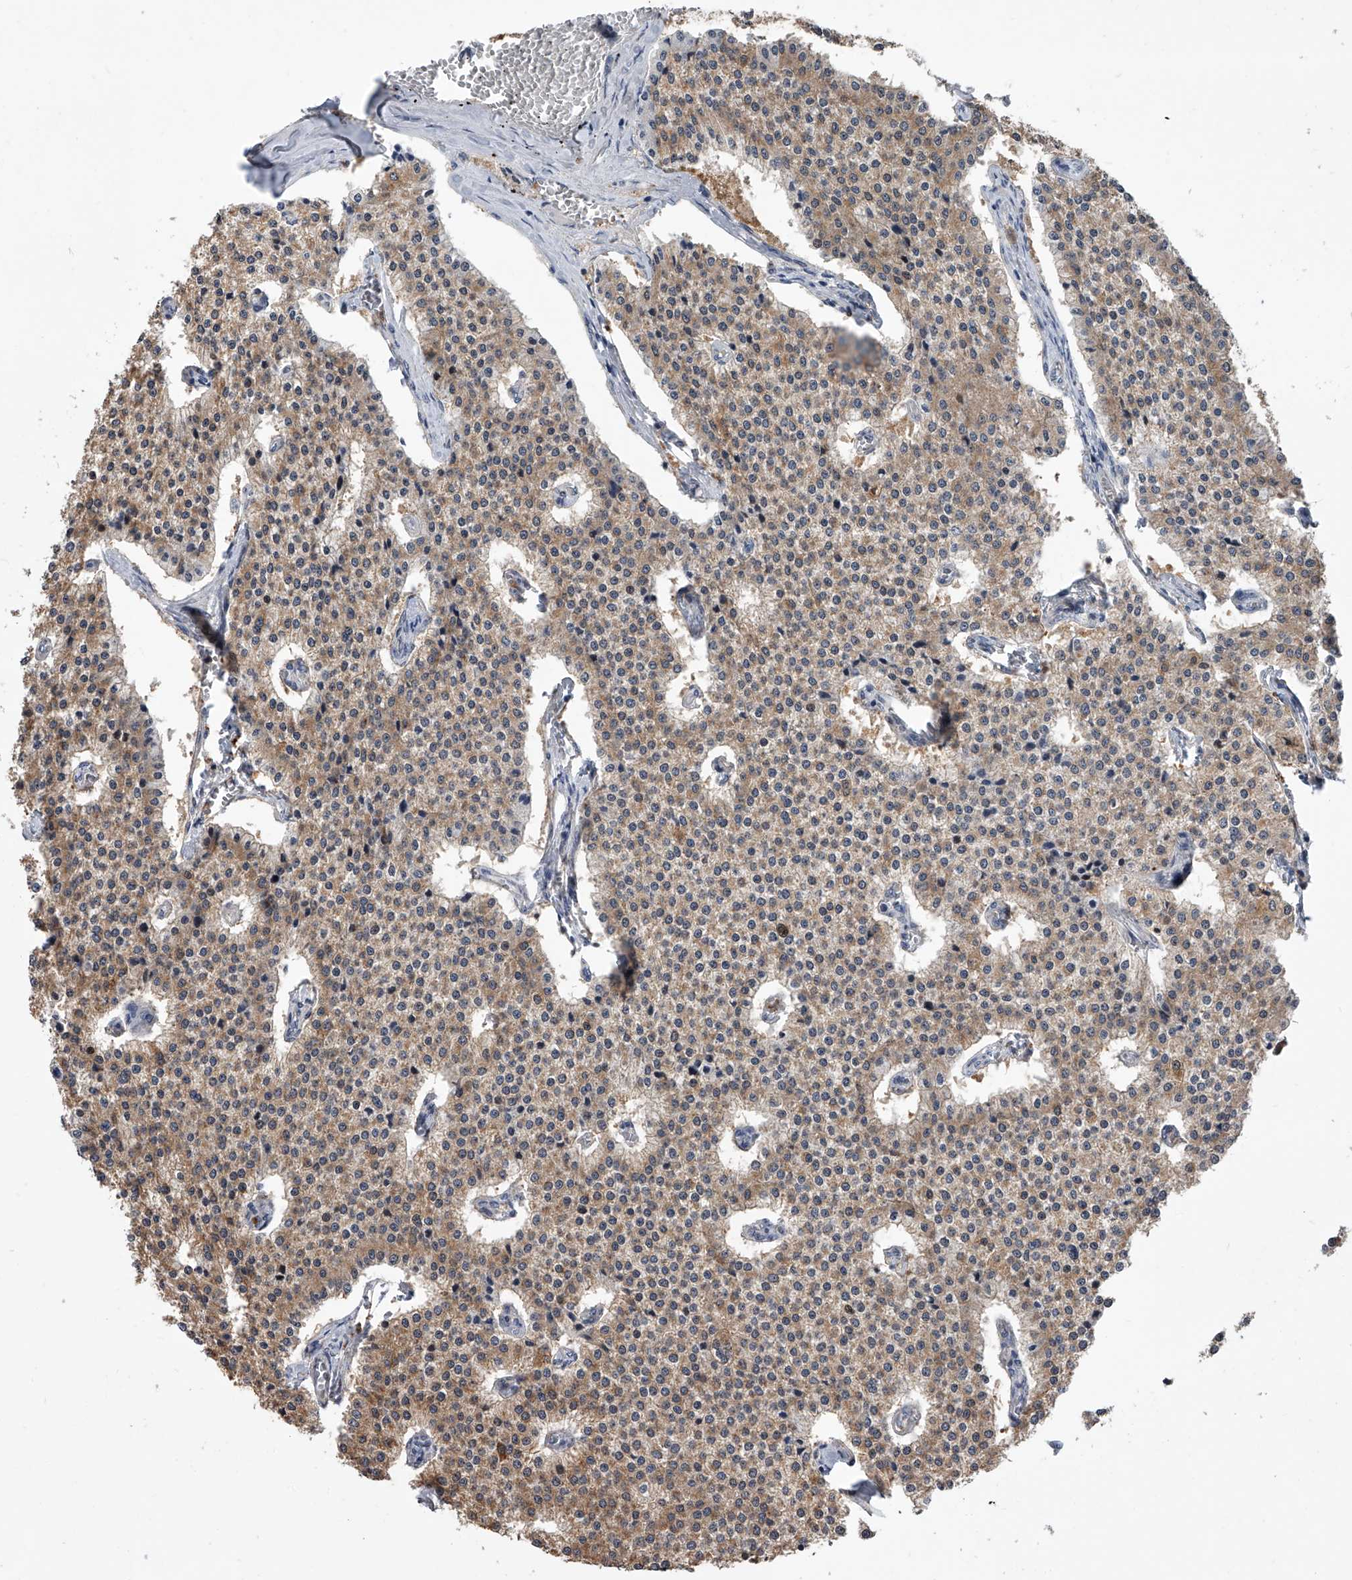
{"staining": {"intensity": "weak", "quantity": ">75%", "location": "cytoplasmic/membranous"}, "tissue": "carcinoid", "cell_type": "Tumor cells", "image_type": "cancer", "snomed": [{"axis": "morphology", "description": "Carcinoid, malignant, NOS"}, {"axis": "topography", "description": "Colon"}], "caption": "Protein positivity by IHC displays weak cytoplasmic/membranous expression in approximately >75% of tumor cells in carcinoid (malignant).", "gene": "BHLHE23", "patient": {"sex": "female", "age": 52}}